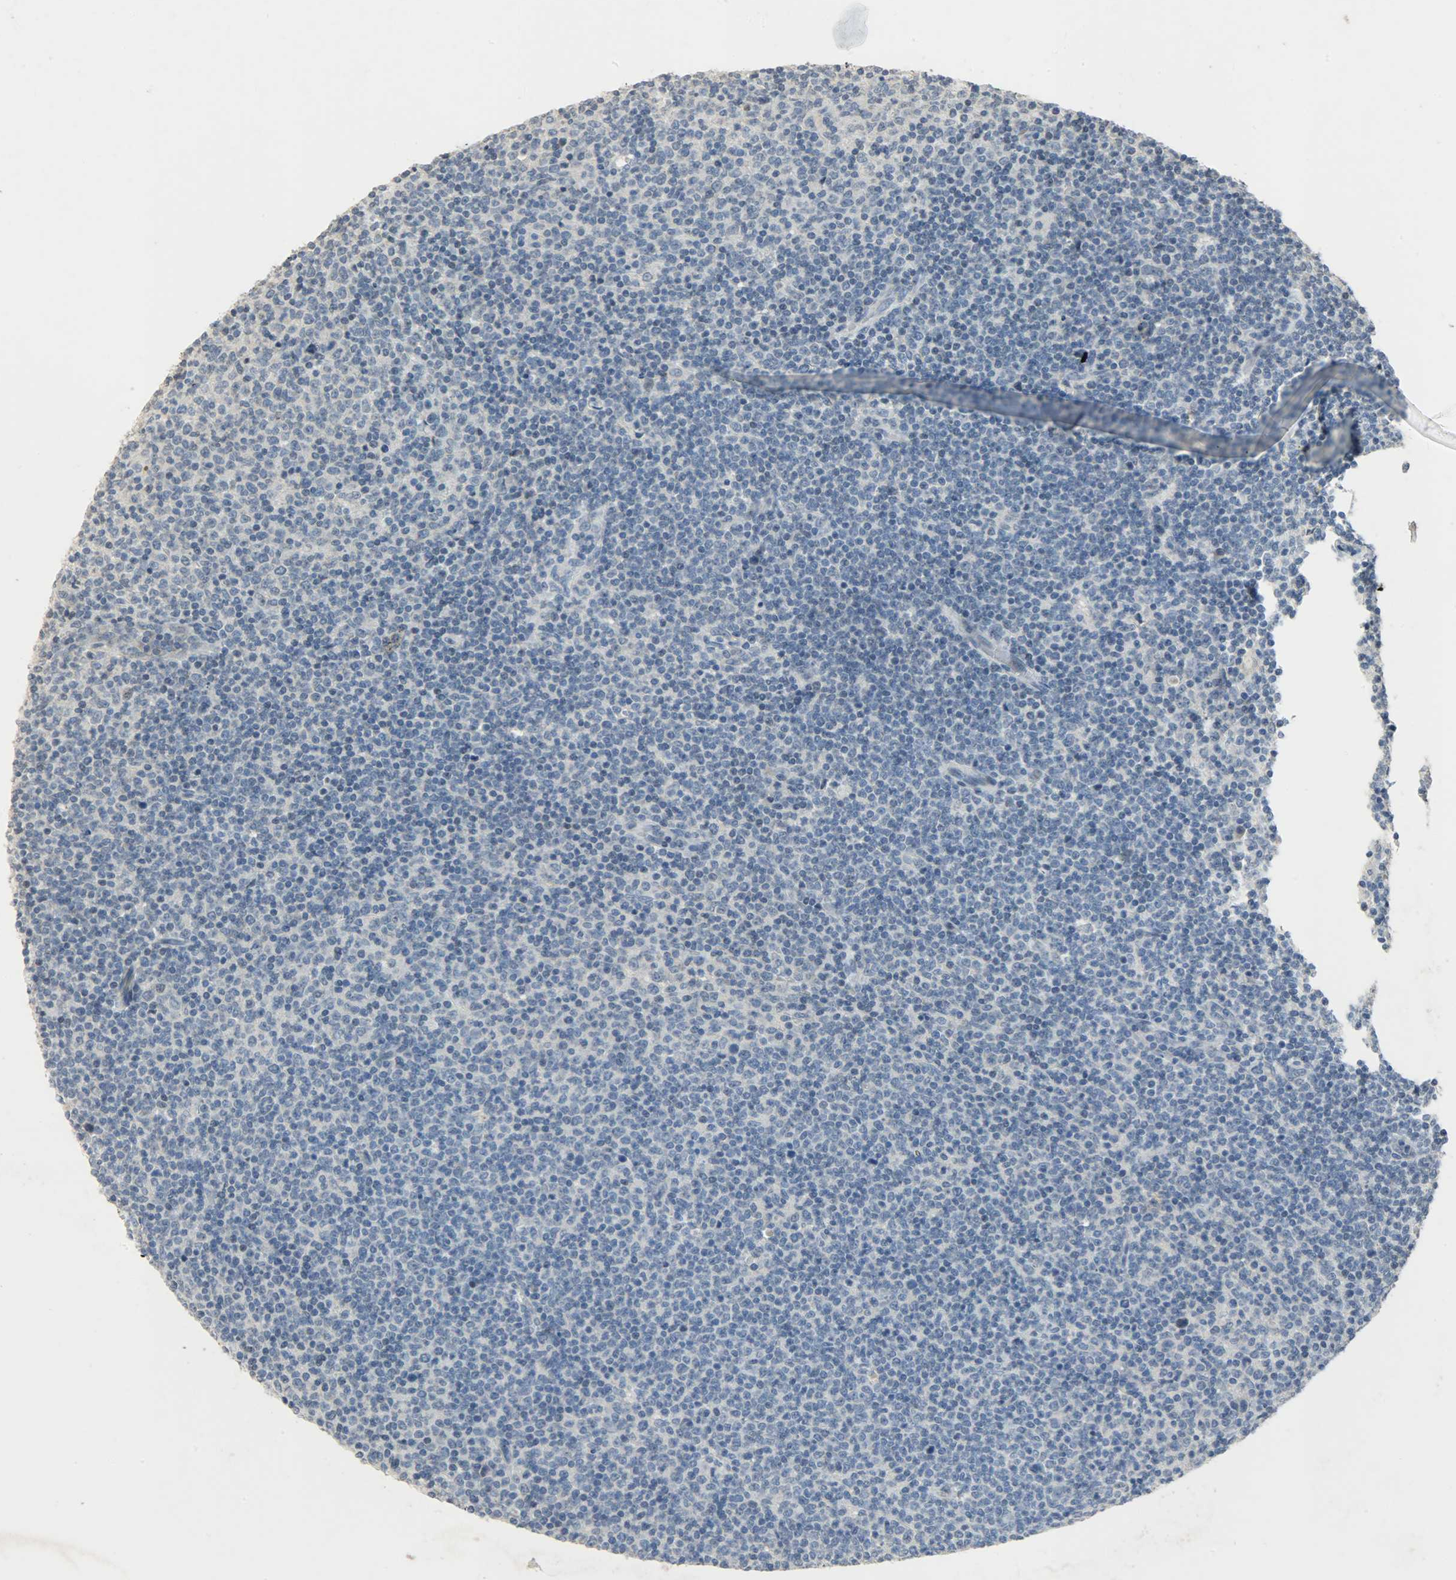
{"staining": {"intensity": "negative", "quantity": "none", "location": "none"}, "tissue": "lymphoma", "cell_type": "Tumor cells", "image_type": "cancer", "snomed": [{"axis": "morphology", "description": "Malignant lymphoma, non-Hodgkin's type, Low grade"}, {"axis": "topography", "description": "Lymph node"}], "caption": "This is an immunohistochemistry (IHC) histopathology image of low-grade malignant lymphoma, non-Hodgkin's type. There is no staining in tumor cells.", "gene": "DNAJB6", "patient": {"sex": "male", "age": 70}}